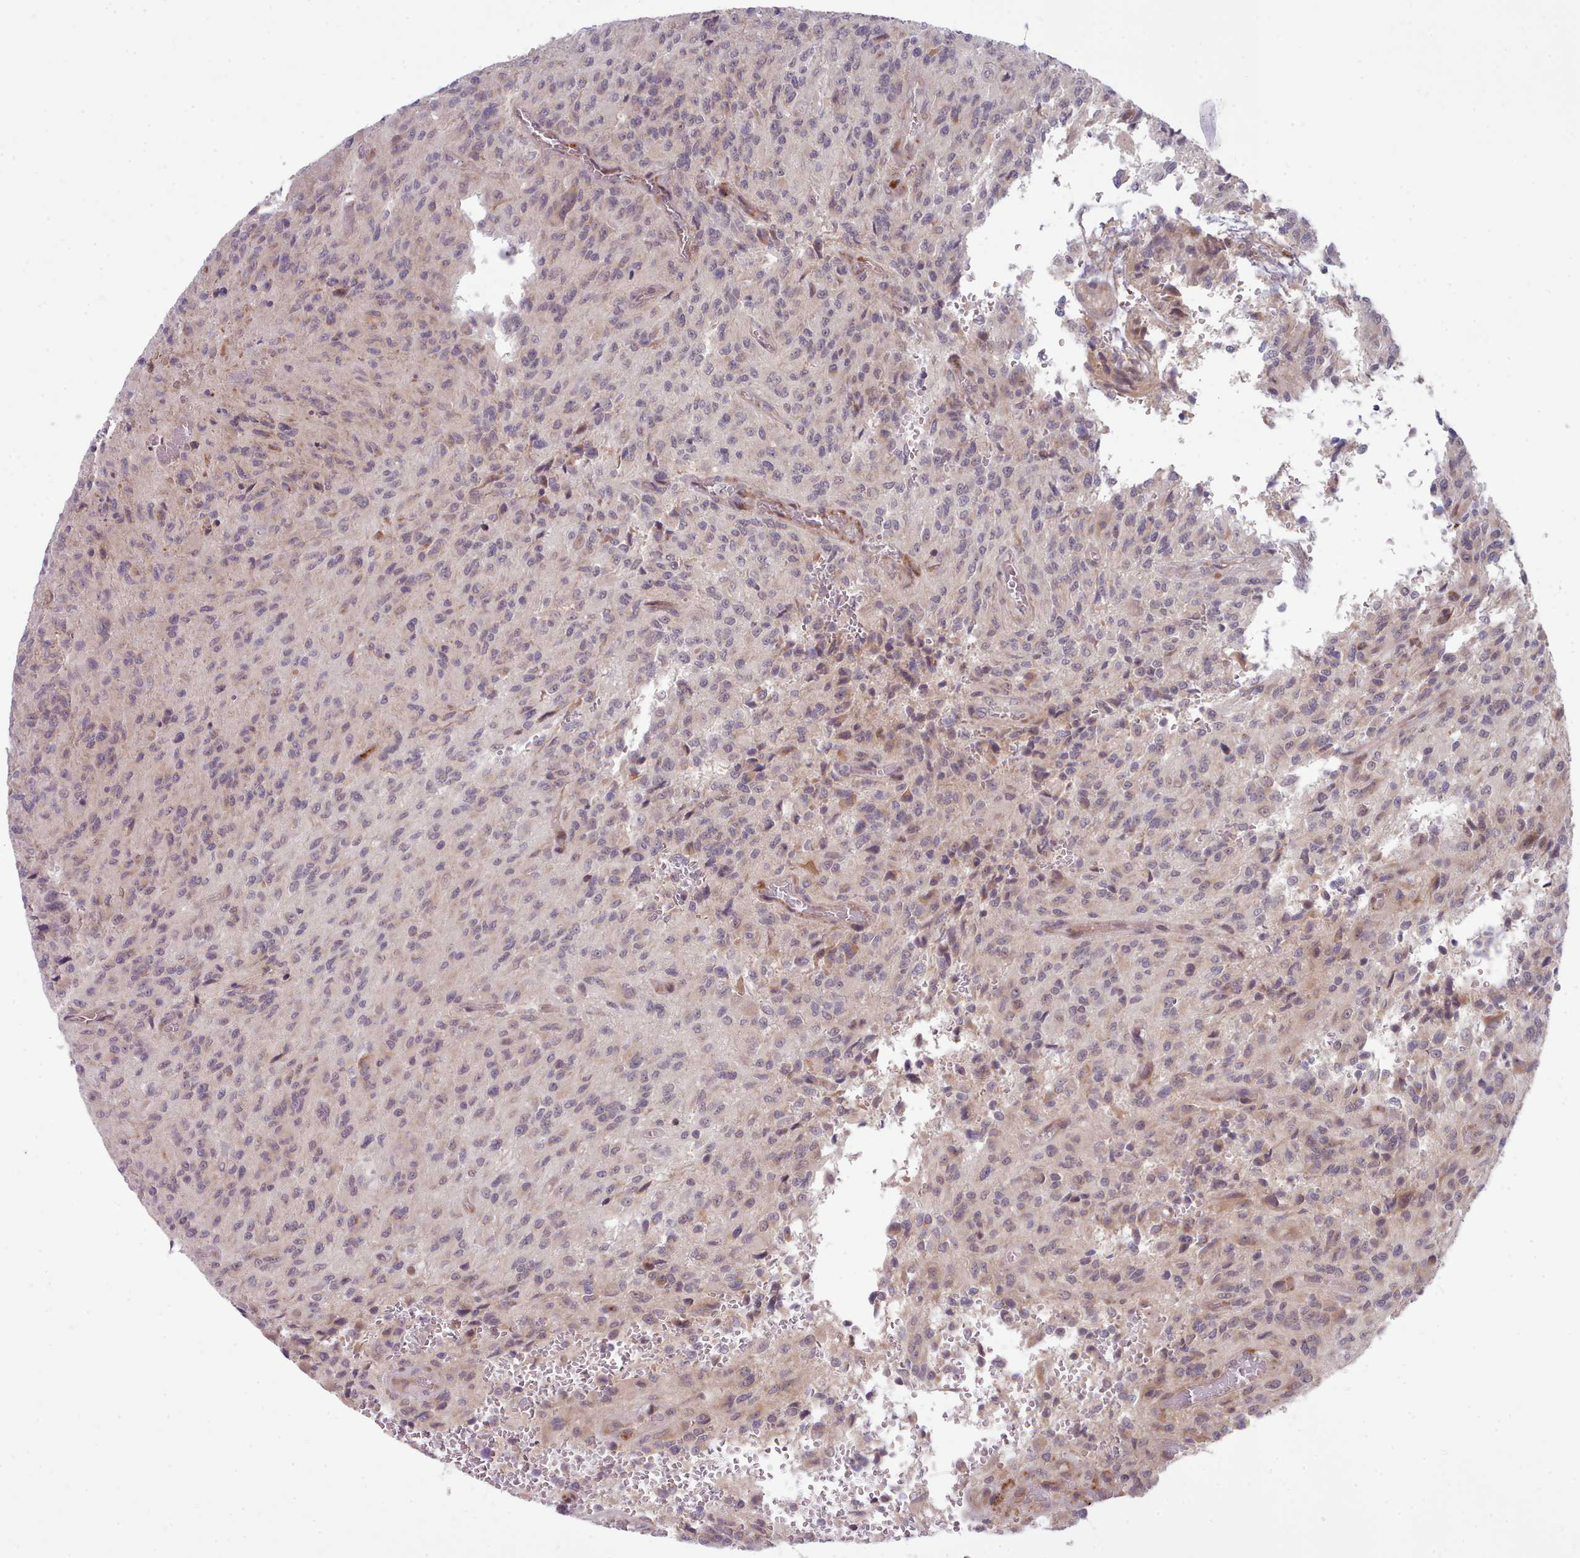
{"staining": {"intensity": "weak", "quantity": "25%-75%", "location": "cytoplasmic/membranous"}, "tissue": "glioma", "cell_type": "Tumor cells", "image_type": "cancer", "snomed": [{"axis": "morphology", "description": "Normal tissue, NOS"}, {"axis": "morphology", "description": "Glioma, malignant, High grade"}, {"axis": "topography", "description": "Cerebral cortex"}], "caption": "This is a photomicrograph of immunohistochemistry staining of high-grade glioma (malignant), which shows weak staining in the cytoplasmic/membranous of tumor cells.", "gene": "TRIM26", "patient": {"sex": "male", "age": 56}}